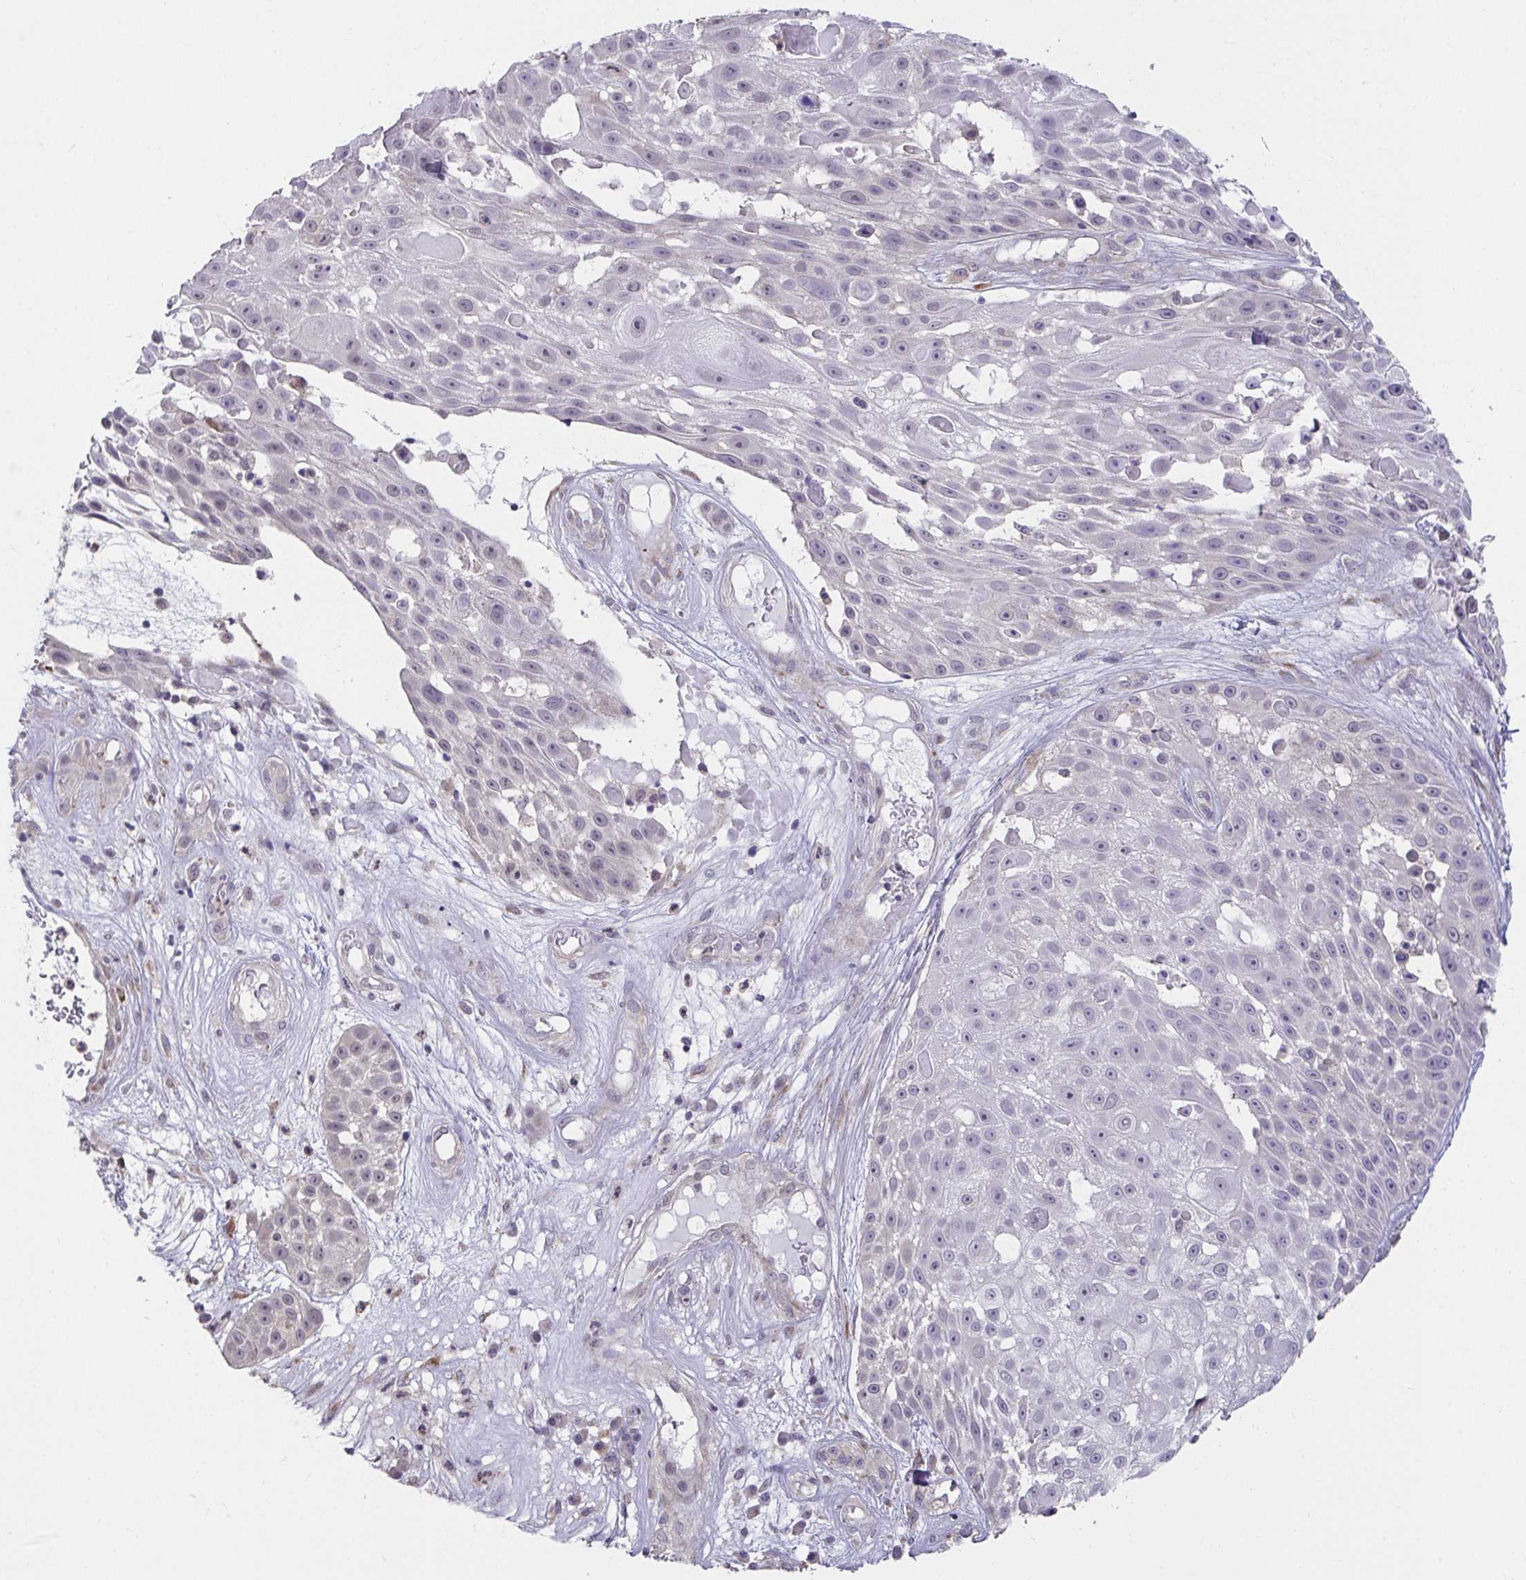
{"staining": {"intensity": "negative", "quantity": "none", "location": "none"}, "tissue": "skin cancer", "cell_type": "Tumor cells", "image_type": "cancer", "snomed": [{"axis": "morphology", "description": "Squamous cell carcinoma, NOS"}, {"axis": "topography", "description": "Skin"}], "caption": "Tumor cells are negative for brown protein staining in squamous cell carcinoma (skin).", "gene": "CXCR1", "patient": {"sex": "female", "age": 86}}